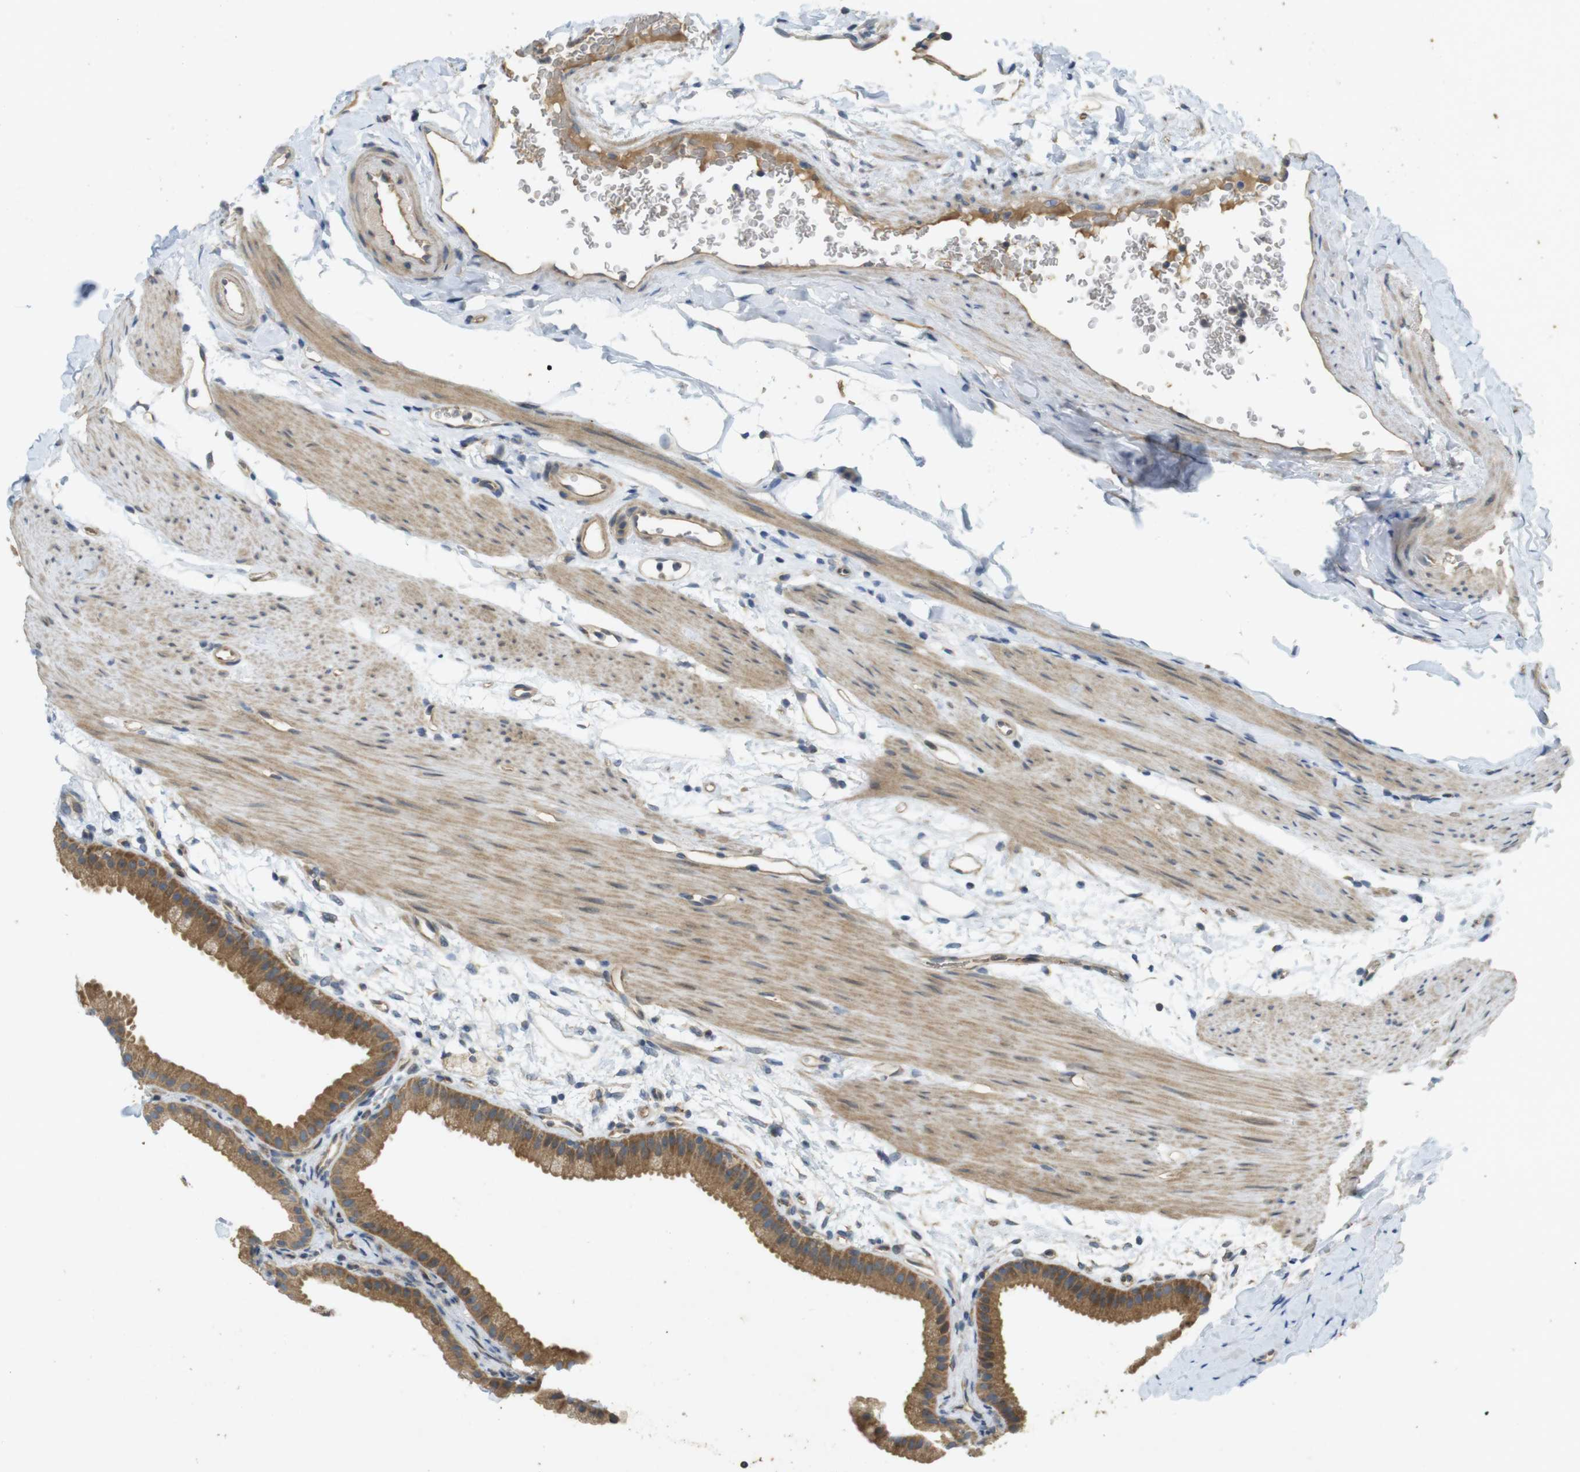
{"staining": {"intensity": "moderate", "quantity": ">75%", "location": "cytoplasmic/membranous"}, "tissue": "gallbladder", "cell_type": "Glandular cells", "image_type": "normal", "snomed": [{"axis": "morphology", "description": "Normal tissue, NOS"}, {"axis": "topography", "description": "Gallbladder"}], "caption": "The image displays immunohistochemical staining of normal gallbladder. There is moderate cytoplasmic/membranous expression is appreciated in approximately >75% of glandular cells. (Stains: DAB (3,3'-diaminobenzidine) in brown, nuclei in blue, Microscopy: brightfield microscopy at high magnification).", "gene": "CLTC", "patient": {"sex": "female", "age": 64}}